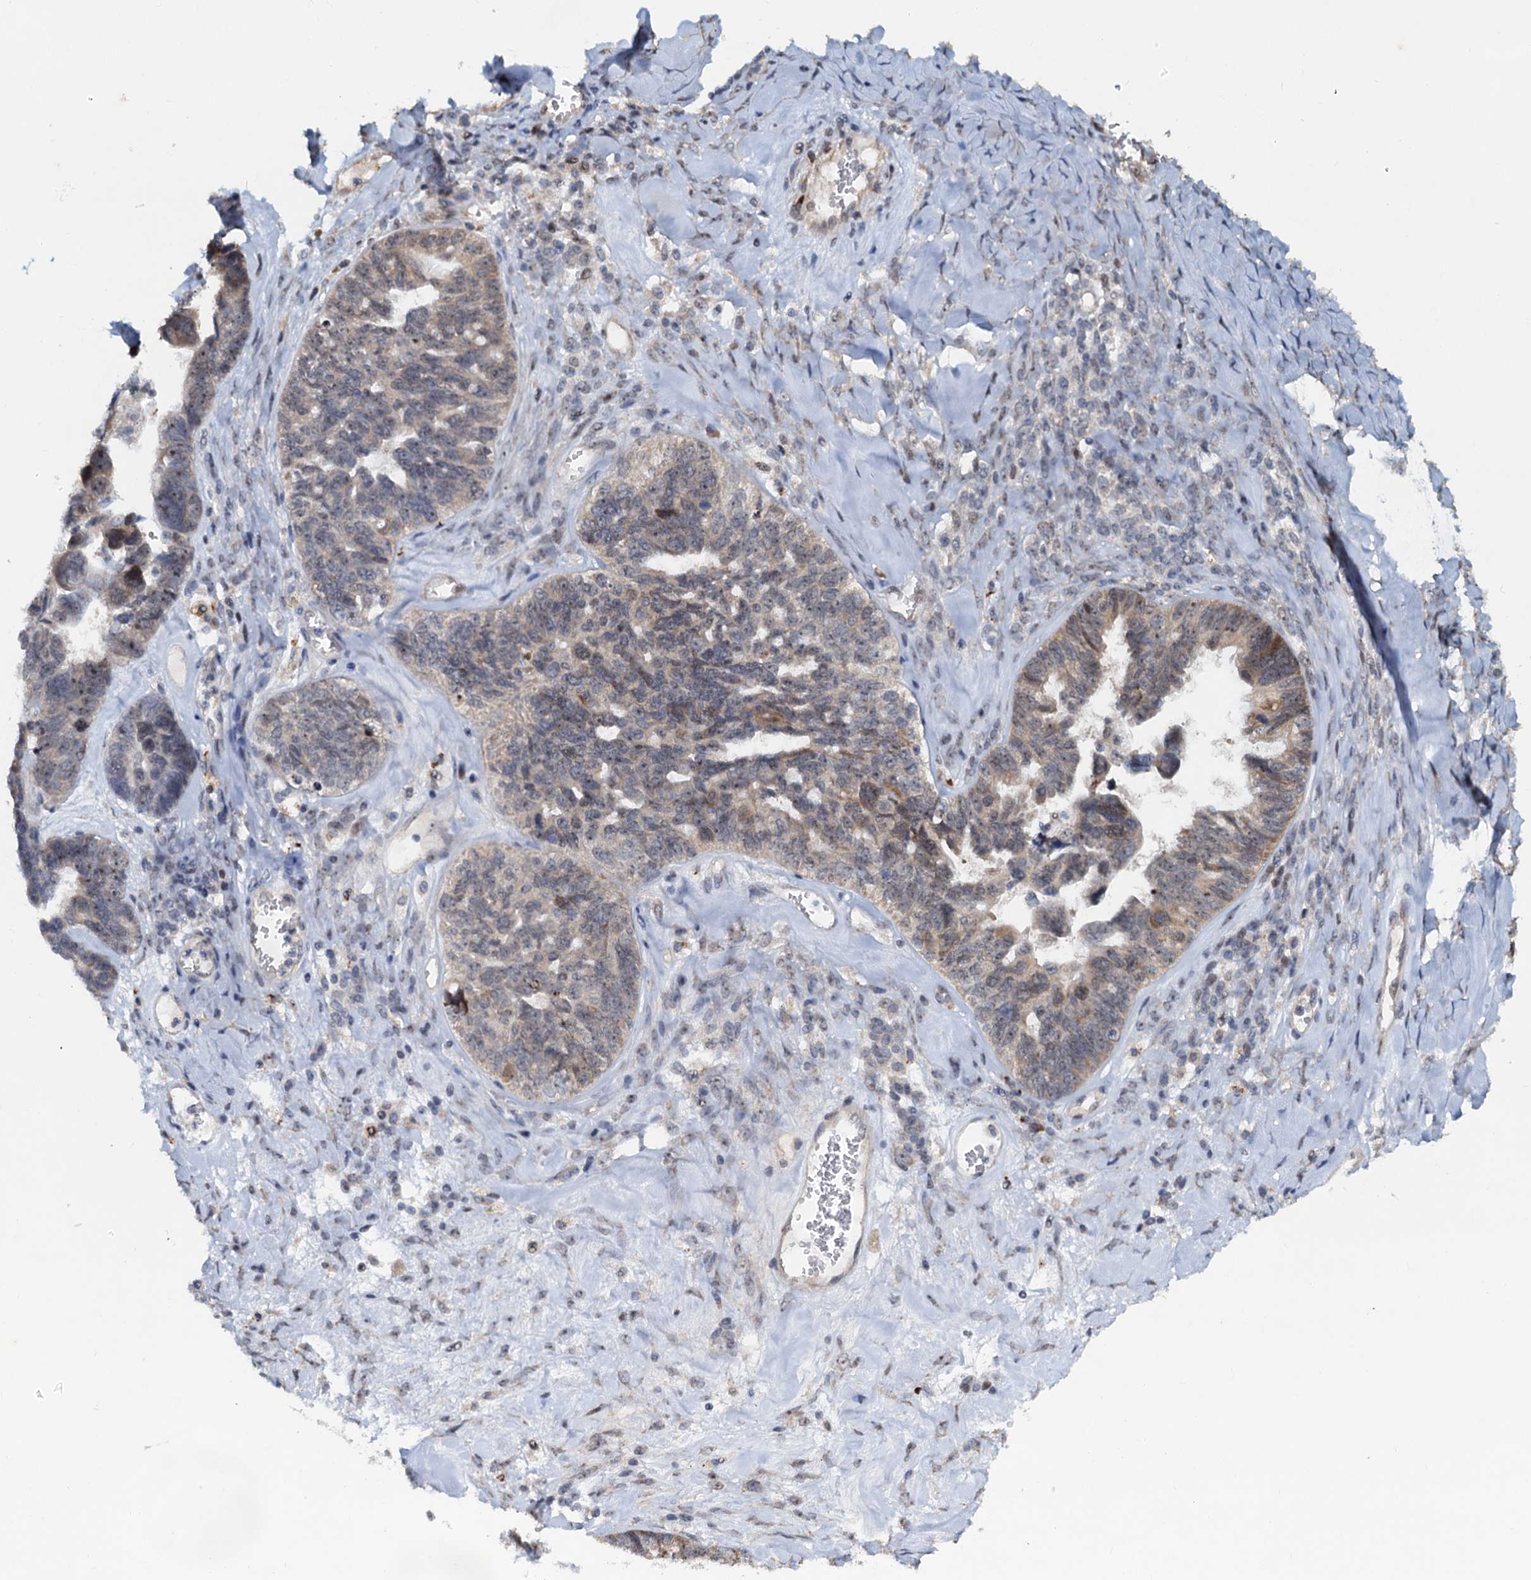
{"staining": {"intensity": "moderate", "quantity": "25%-75%", "location": "cytoplasmic/membranous,nuclear"}, "tissue": "ovarian cancer", "cell_type": "Tumor cells", "image_type": "cancer", "snomed": [{"axis": "morphology", "description": "Cystadenocarcinoma, serous, NOS"}, {"axis": "topography", "description": "Ovary"}], "caption": "Immunohistochemistry (IHC) of human serous cystadenocarcinoma (ovarian) shows medium levels of moderate cytoplasmic/membranous and nuclear expression in about 25%-75% of tumor cells.", "gene": "DNAJC21", "patient": {"sex": "female", "age": 79}}